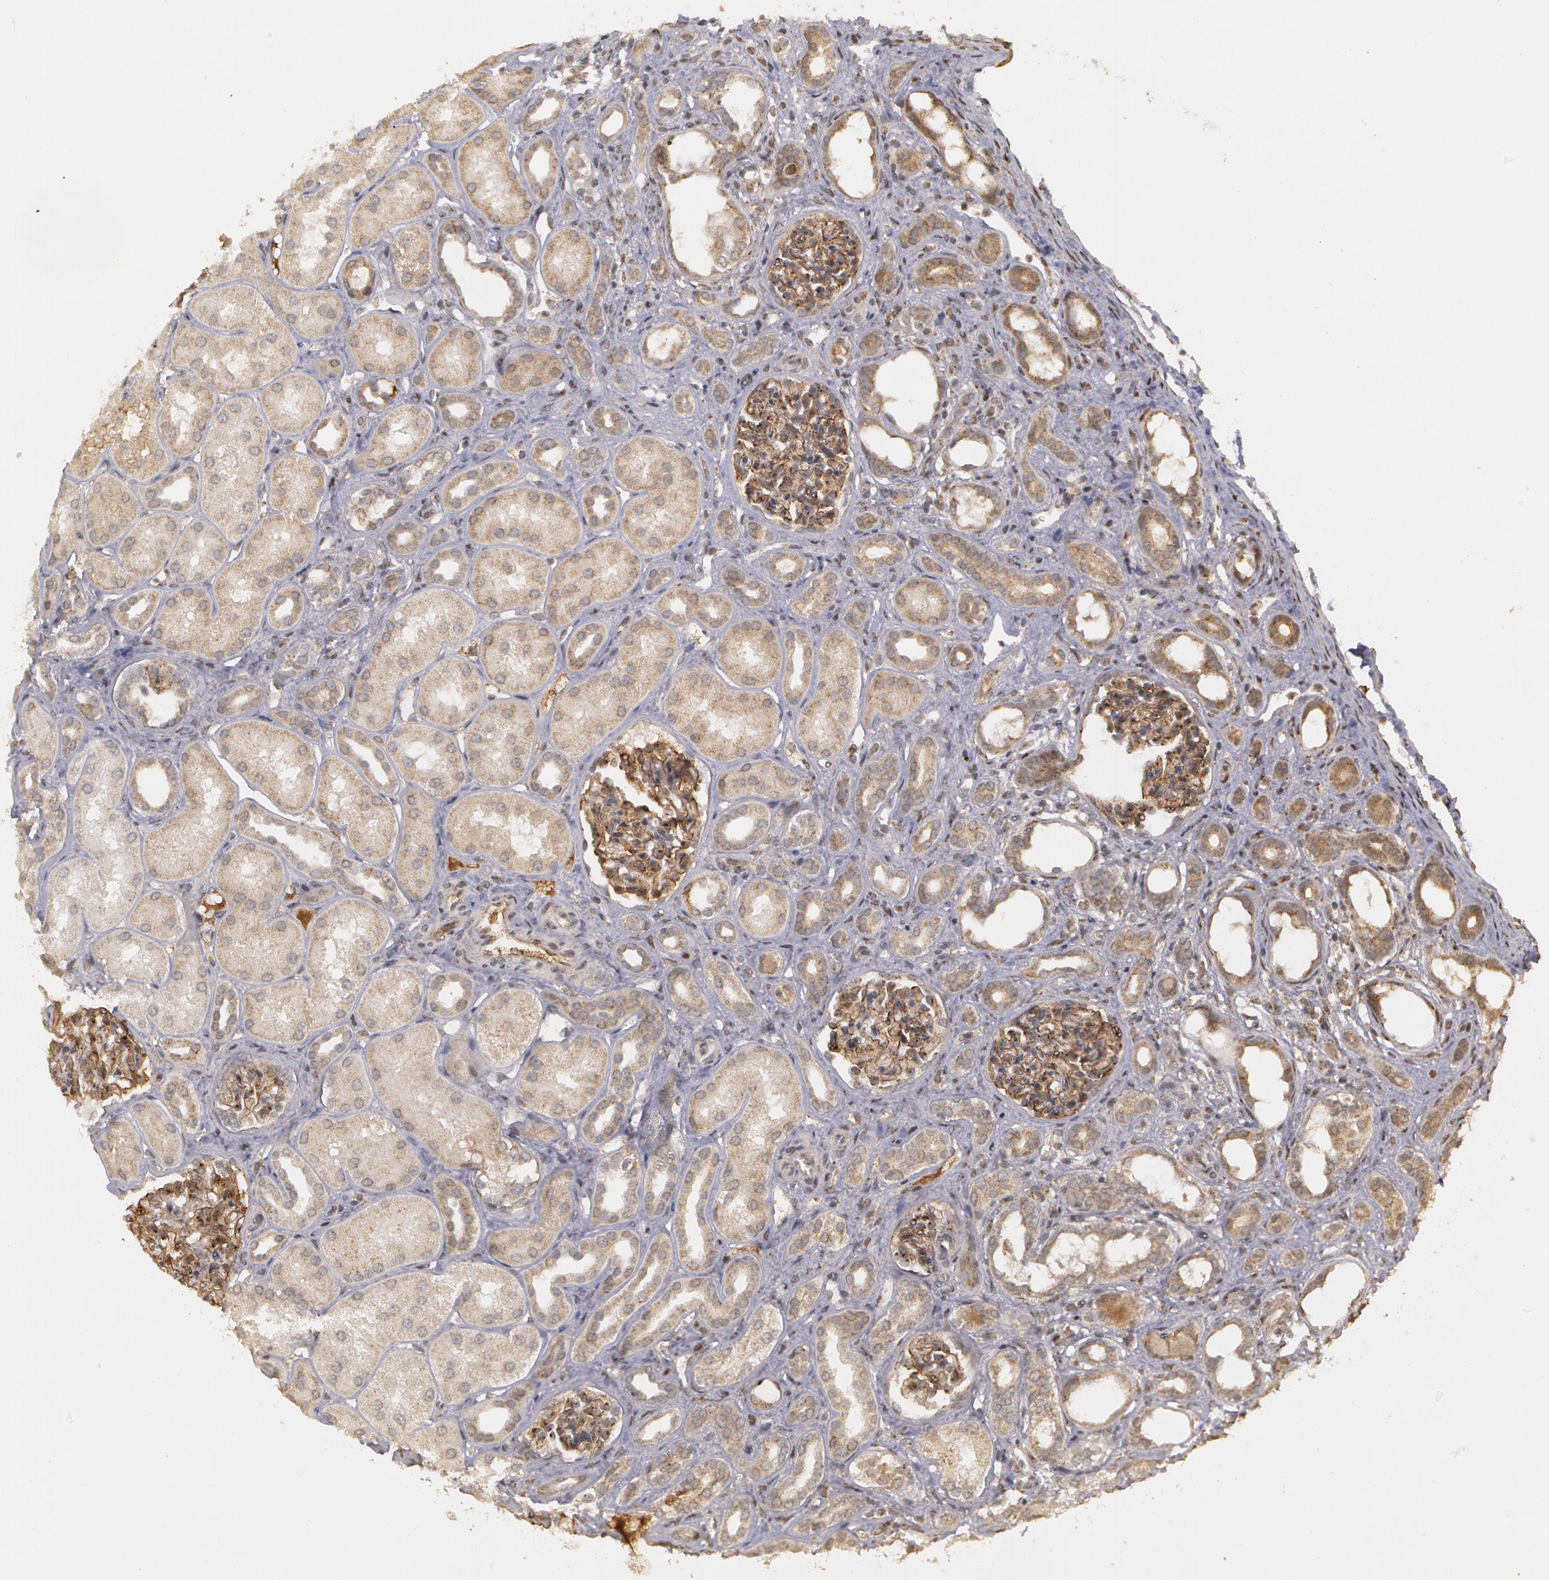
{"staining": {"intensity": "moderate", "quantity": ">75%", "location": "cytoplasmic/membranous"}, "tissue": "kidney", "cell_type": "Cells in glomeruli", "image_type": "normal", "snomed": [{"axis": "morphology", "description": "Normal tissue, NOS"}, {"axis": "topography", "description": "Kidney"}], "caption": "Immunohistochemical staining of benign human kidney shows >75% levels of moderate cytoplasmic/membranous protein positivity in about >75% of cells in glomeruli.", "gene": "STX5", "patient": {"sex": "male", "age": 7}}